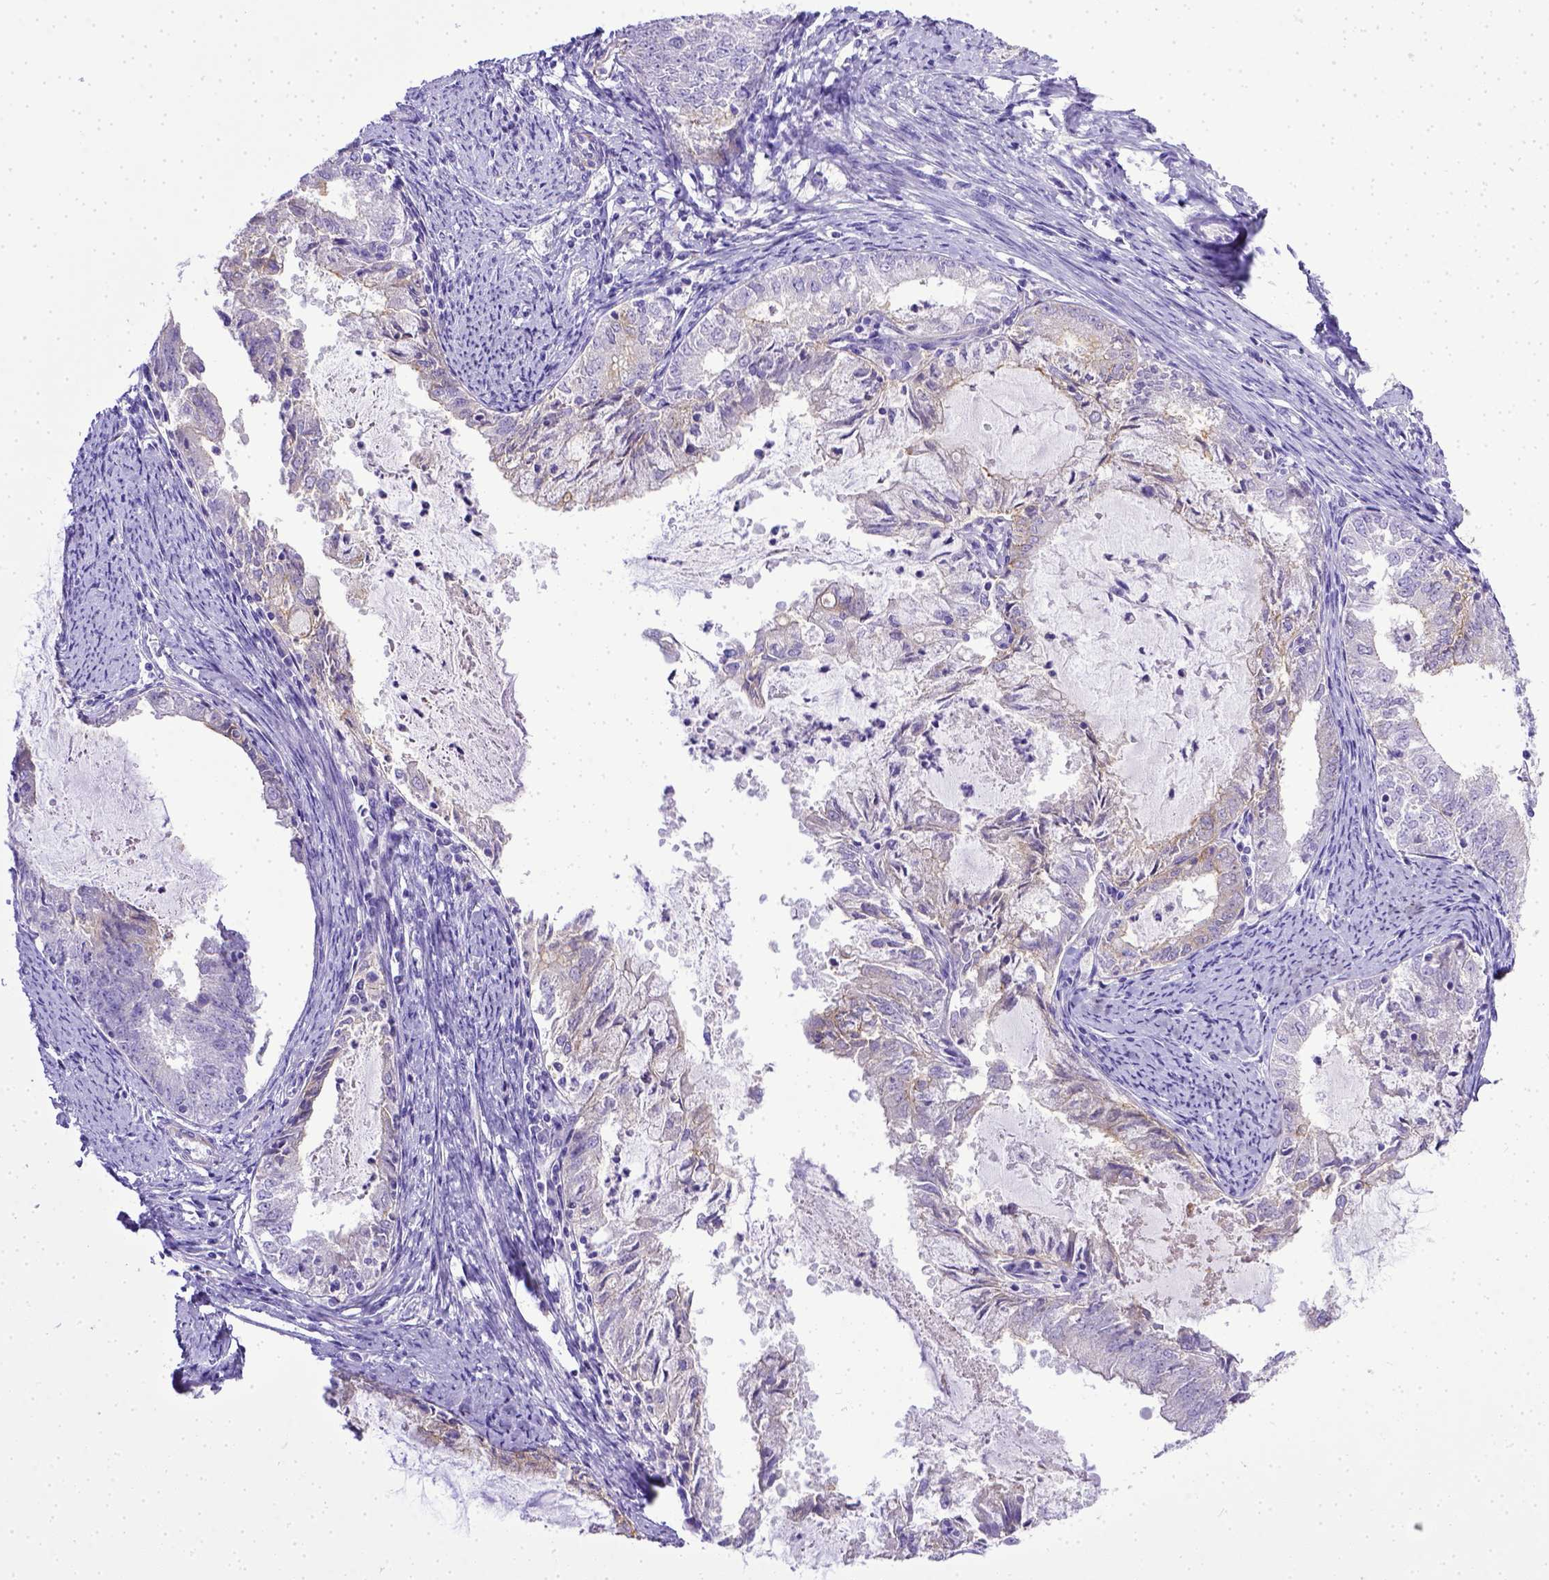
{"staining": {"intensity": "weak", "quantity": "<25%", "location": "cytoplasmic/membranous"}, "tissue": "endometrial cancer", "cell_type": "Tumor cells", "image_type": "cancer", "snomed": [{"axis": "morphology", "description": "Adenocarcinoma, NOS"}, {"axis": "topography", "description": "Endometrium"}], "caption": "Immunohistochemical staining of human endometrial cancer demonstrates no significant positivity in tumor cells. Brightfield microscopy of immunohistochemistry (IHC) stained with DAB (3,3'-diaminobenzidine) (brown) and hematoxylin (blue), captured at high magnification.", "gene": "BTN1A1", "patient": {"sex": "female", "age": 57}}